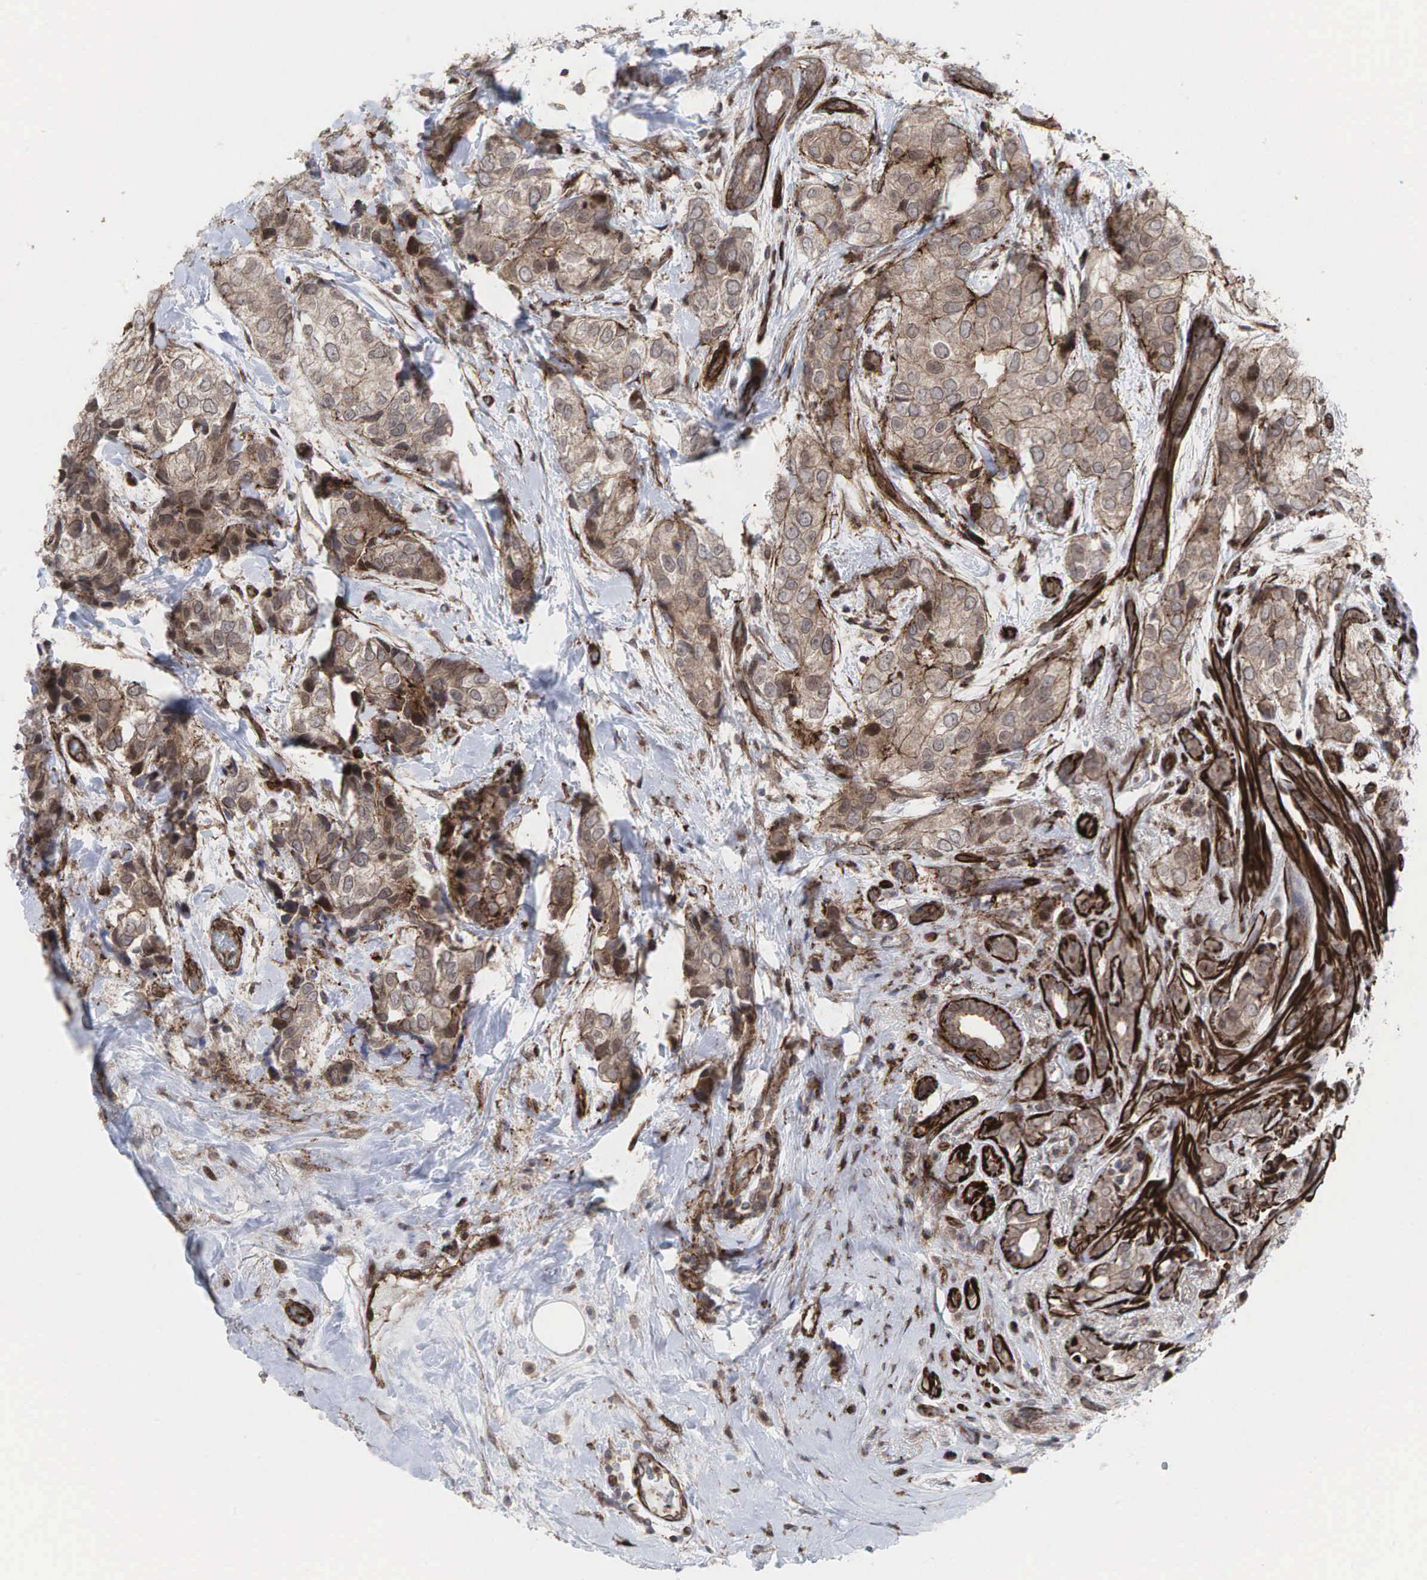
{"staining": {"intensity": "moderate", "quantity": ">75%", "location": "cytoplasmic/membranous"}, "tissue": "breast cancer", "cell_type": "Tumor cells", "image_type": "cancer", "snomed": [{"axis": "morphology", "description": "Duct carcinoma"}, {"axis": "topography", "description": "Breast"}], "caption": "This is a histology image of IHC staining of breast infiltrating ductal carcinoma, which shows moderate staining in the cytoplasmic/membranous of tumor cells.", "gene": "GPRASP1", "patient": {"sex": "female", "age": 68}}